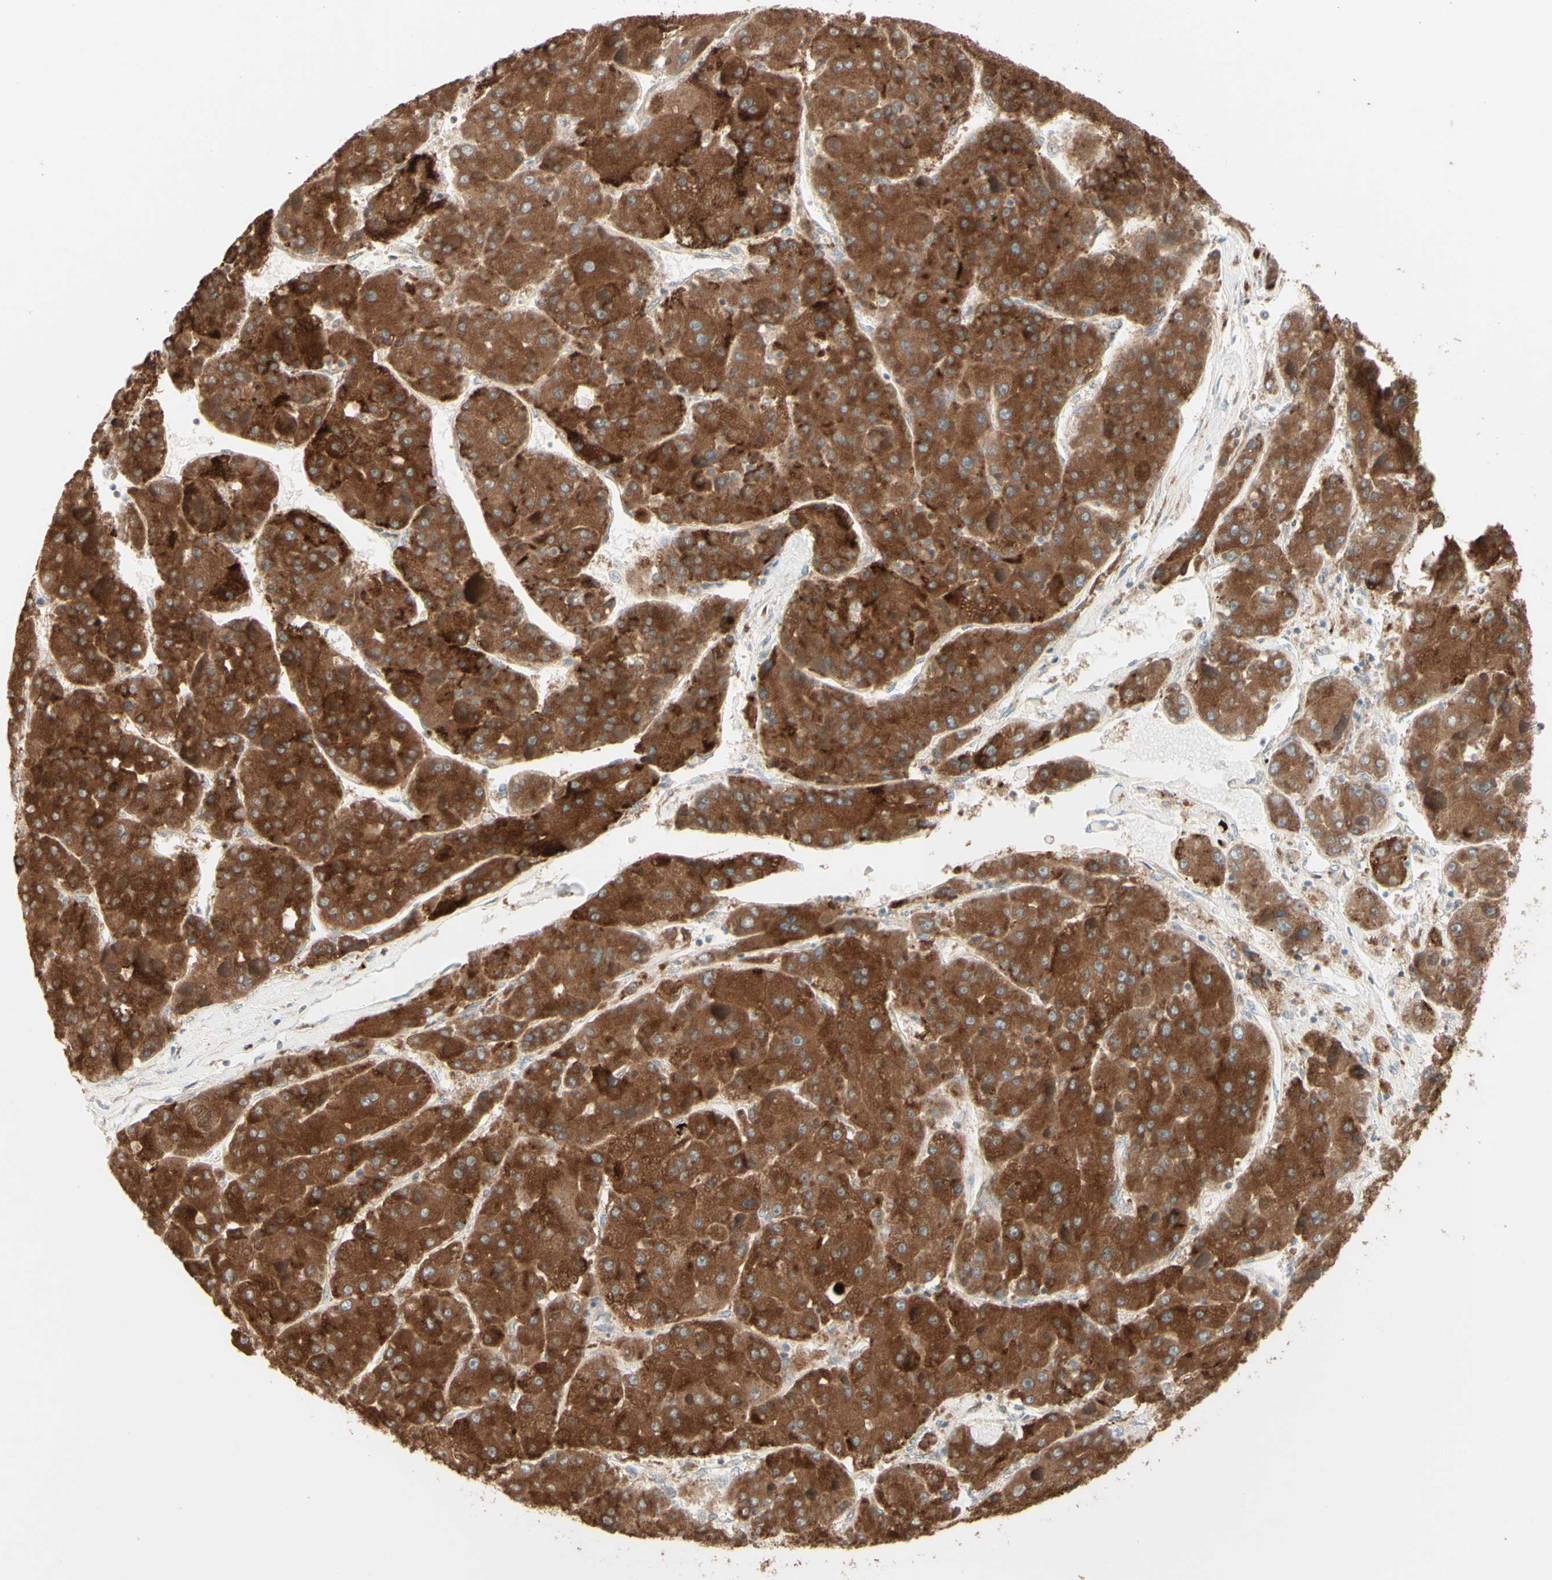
{"staining": {"intensity": "strong", "quantity": ">75%", "location": "cytoplasmic/membranous"}, "tissue": "liver cancer", "cell_type": "Tumor cells", "image_type": "cancer", "snomed": [{"axis": "morphology", "description": "Carcinoma, Hepatocellular, NOS"}, {"axis": "topography", "description": "Liver"}], "caption": "Human hepatocellular carcinoma (liver) stained with a brown dye displays strong cytoplasmic/membranous positive expression in approximately >75% of tumor cells.", "gene": "ZW10", "patient": {"sex": "female", "age": 73}}